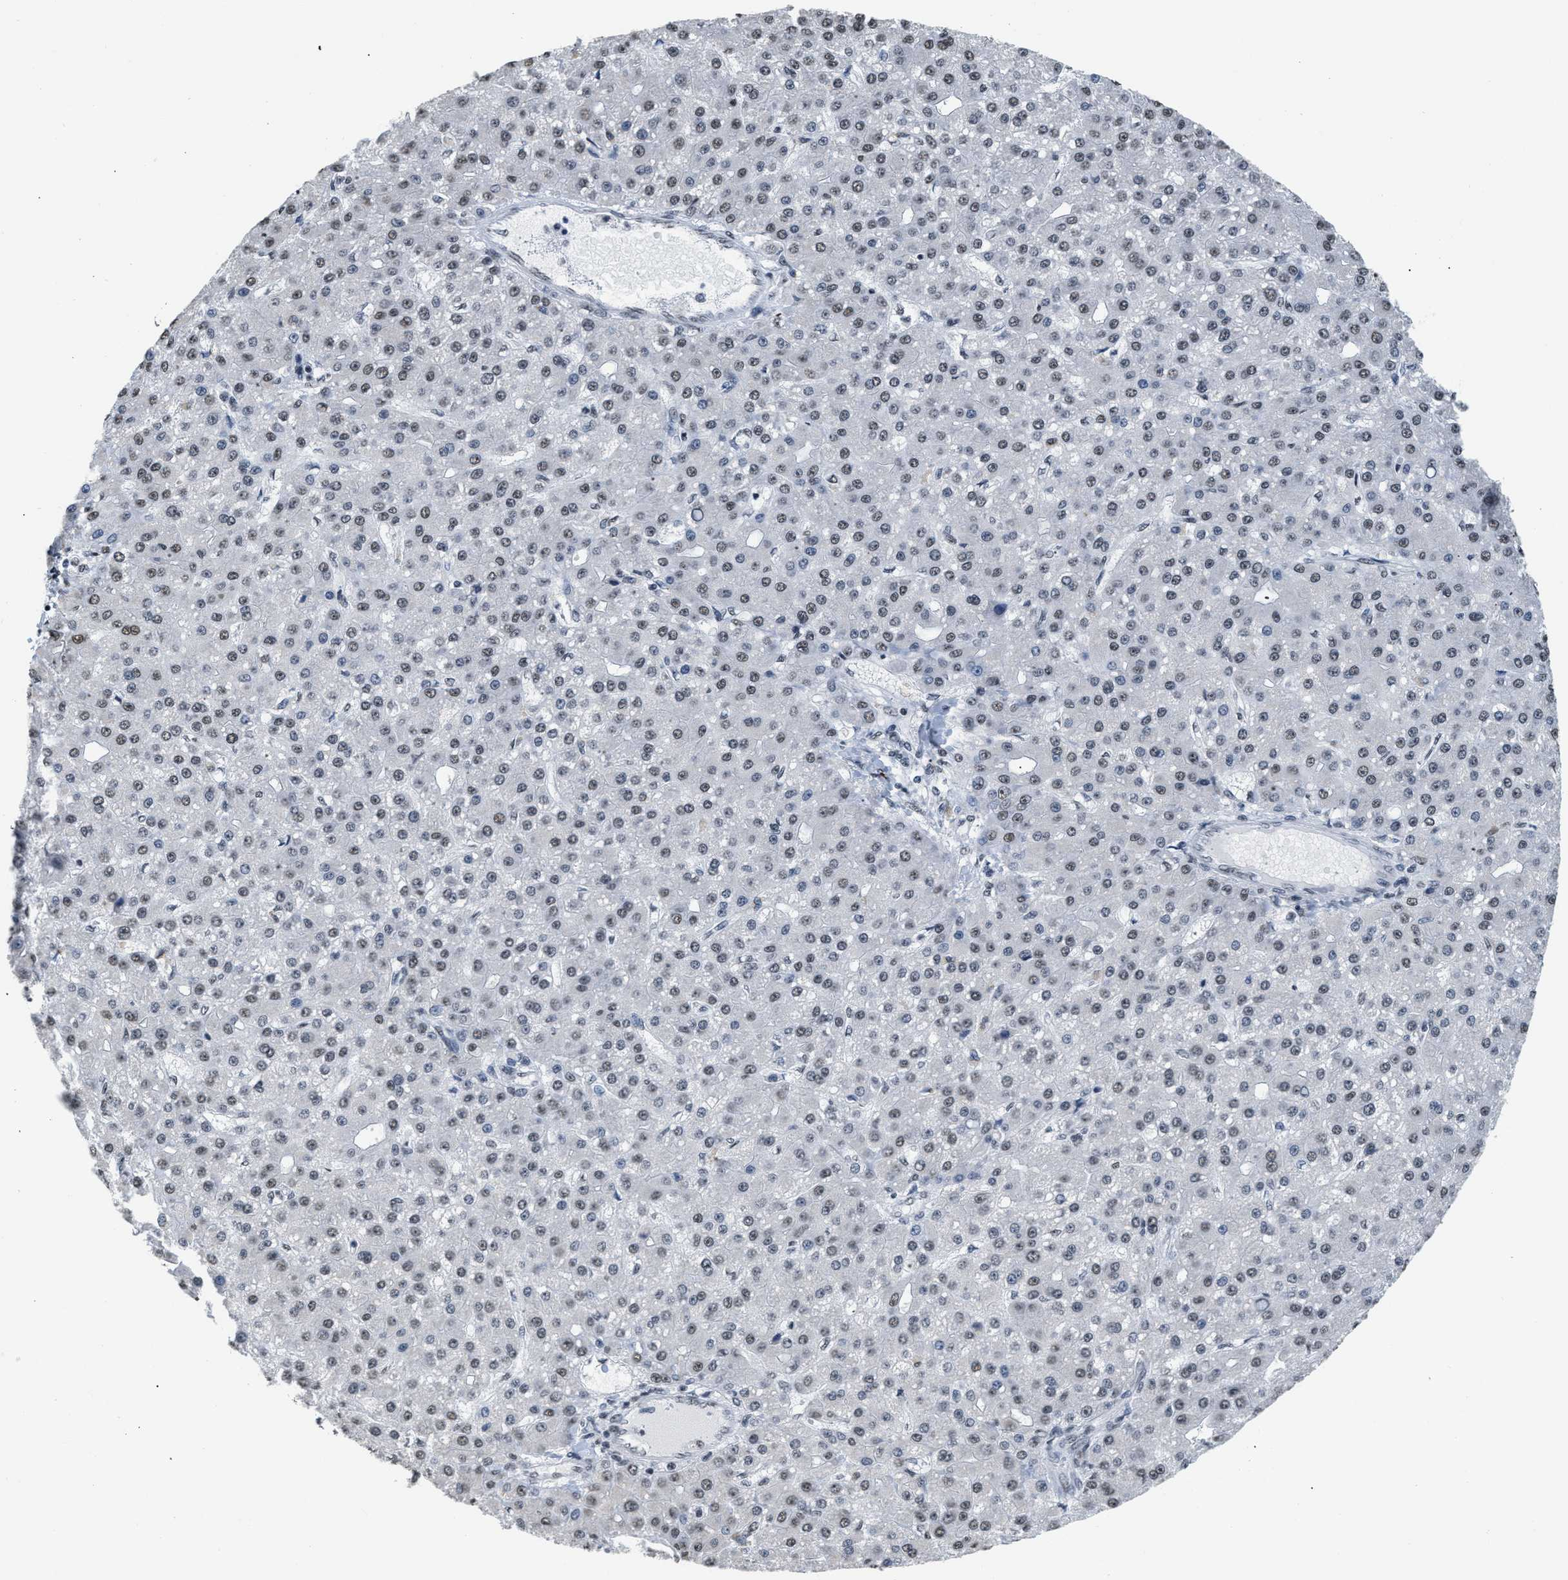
{"staining": {"intensity": "weak", "quantity": ">75%", "location": "nuclear"}, "tissue": "liver cancer", "cell_type": "Tumor cells", "image_type": "cancer", "snomed": [{"axis": "morphology", "description": "Carcinoma, Hepatocellular, NOS"}, {"axis": "topography", "description": "Liver"}], "caption": "Human hepatocellular carcinoma (liver) stained with a protein marker exhibits weak staining in tumor cells.", "gene": "RAF1", "patient": {"sex": "male", "age": 67}}